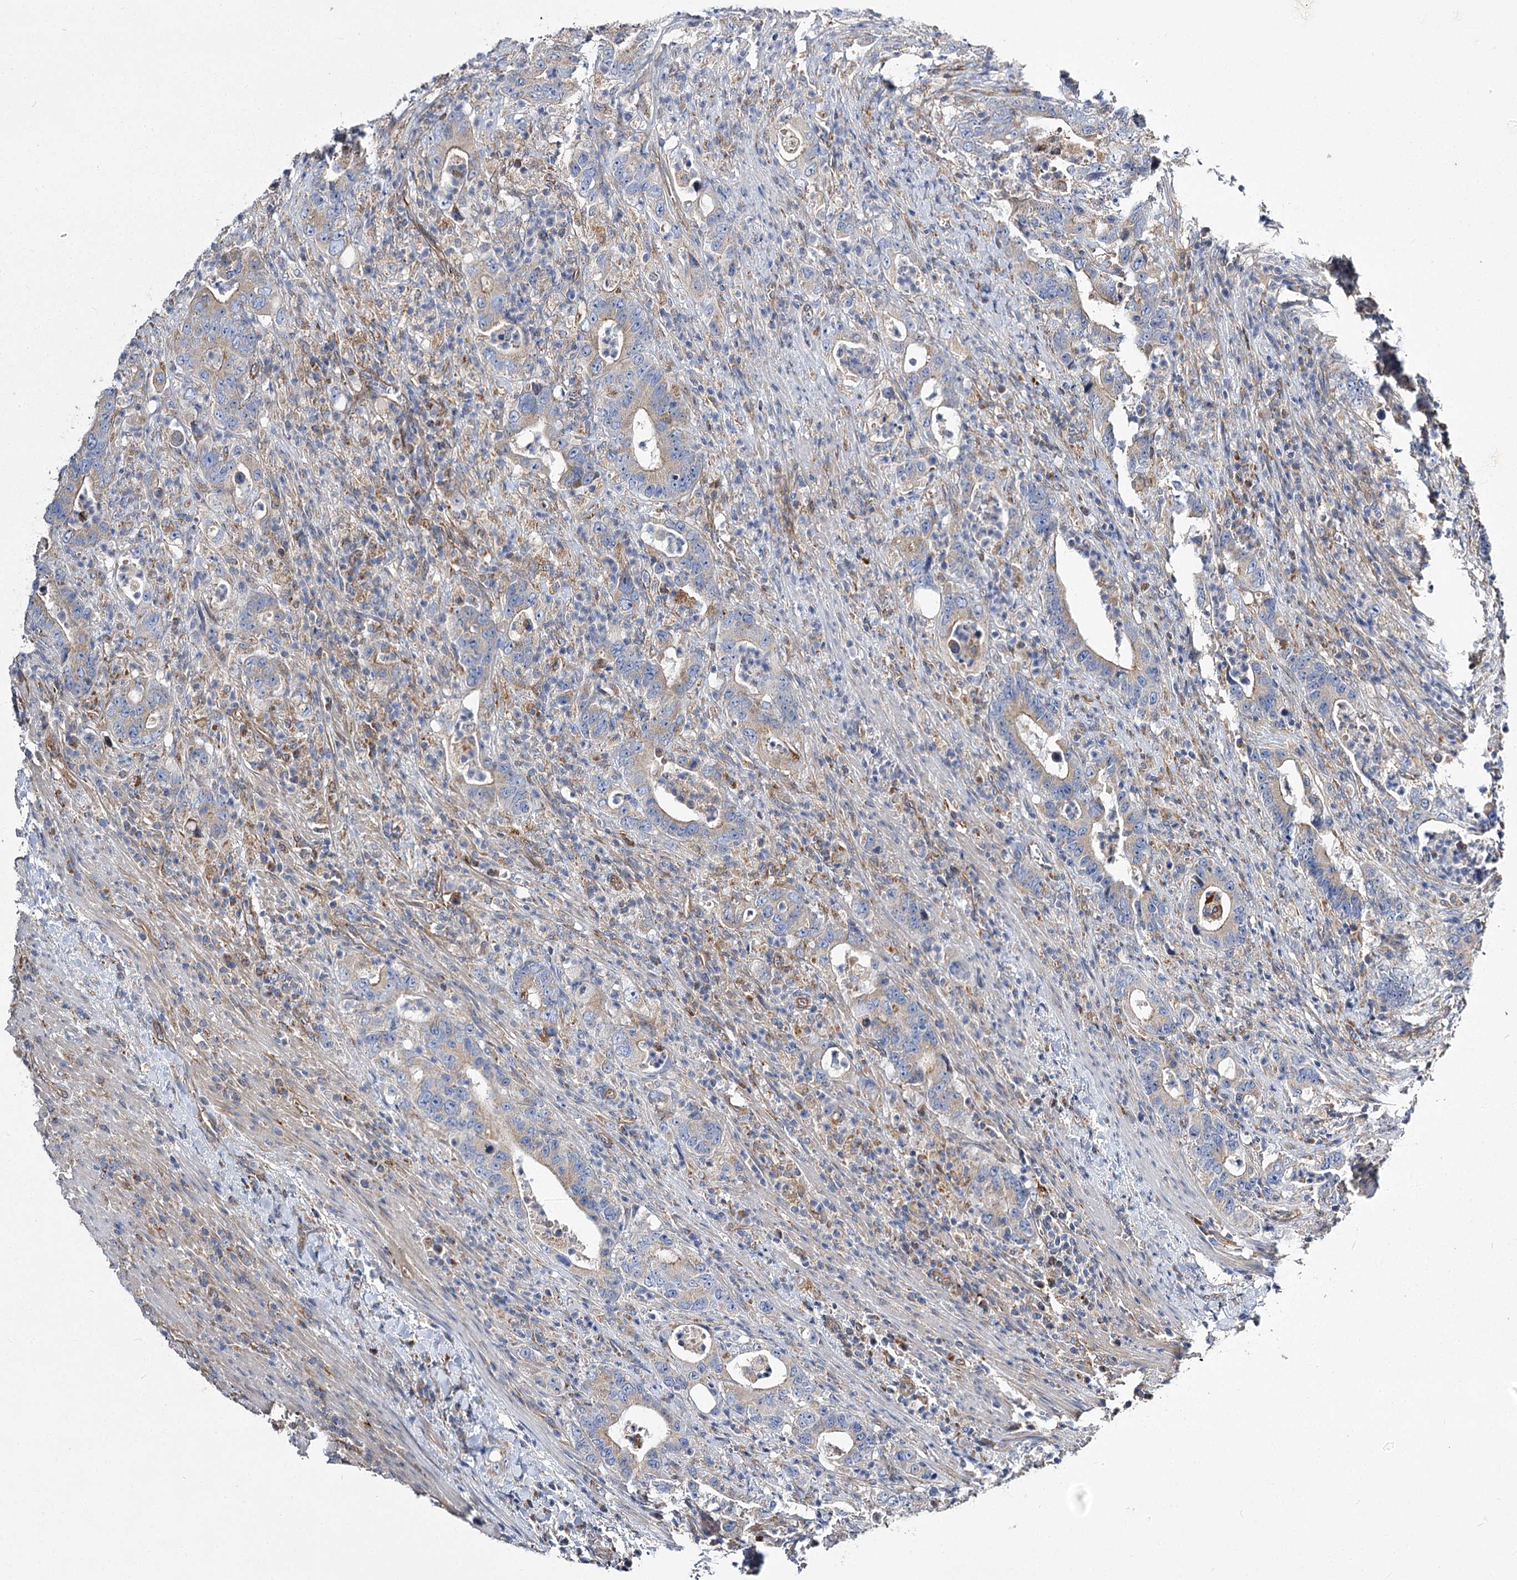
{"staining": {"intensity": "negative", "quantity": "none", "location": "none"}, "tissue": "colorectal cancer", "cell_type": "Tumor cells", "image_type": "cancer", "snomed": [{"axis": "morphology", "description": "Adenocarcinoma, NOS"}, {"axis": "topography", "description": "Colon"}], "caption": "Immunohistochemistry photomicrograph of neoplastic tissue: colorectal cancer (adenocarcinoma) stained with DAB shows no significant protein positivity in tumor cells.", "gene": "RMDN2", "patient": {"sex": "female", "age": 75}}